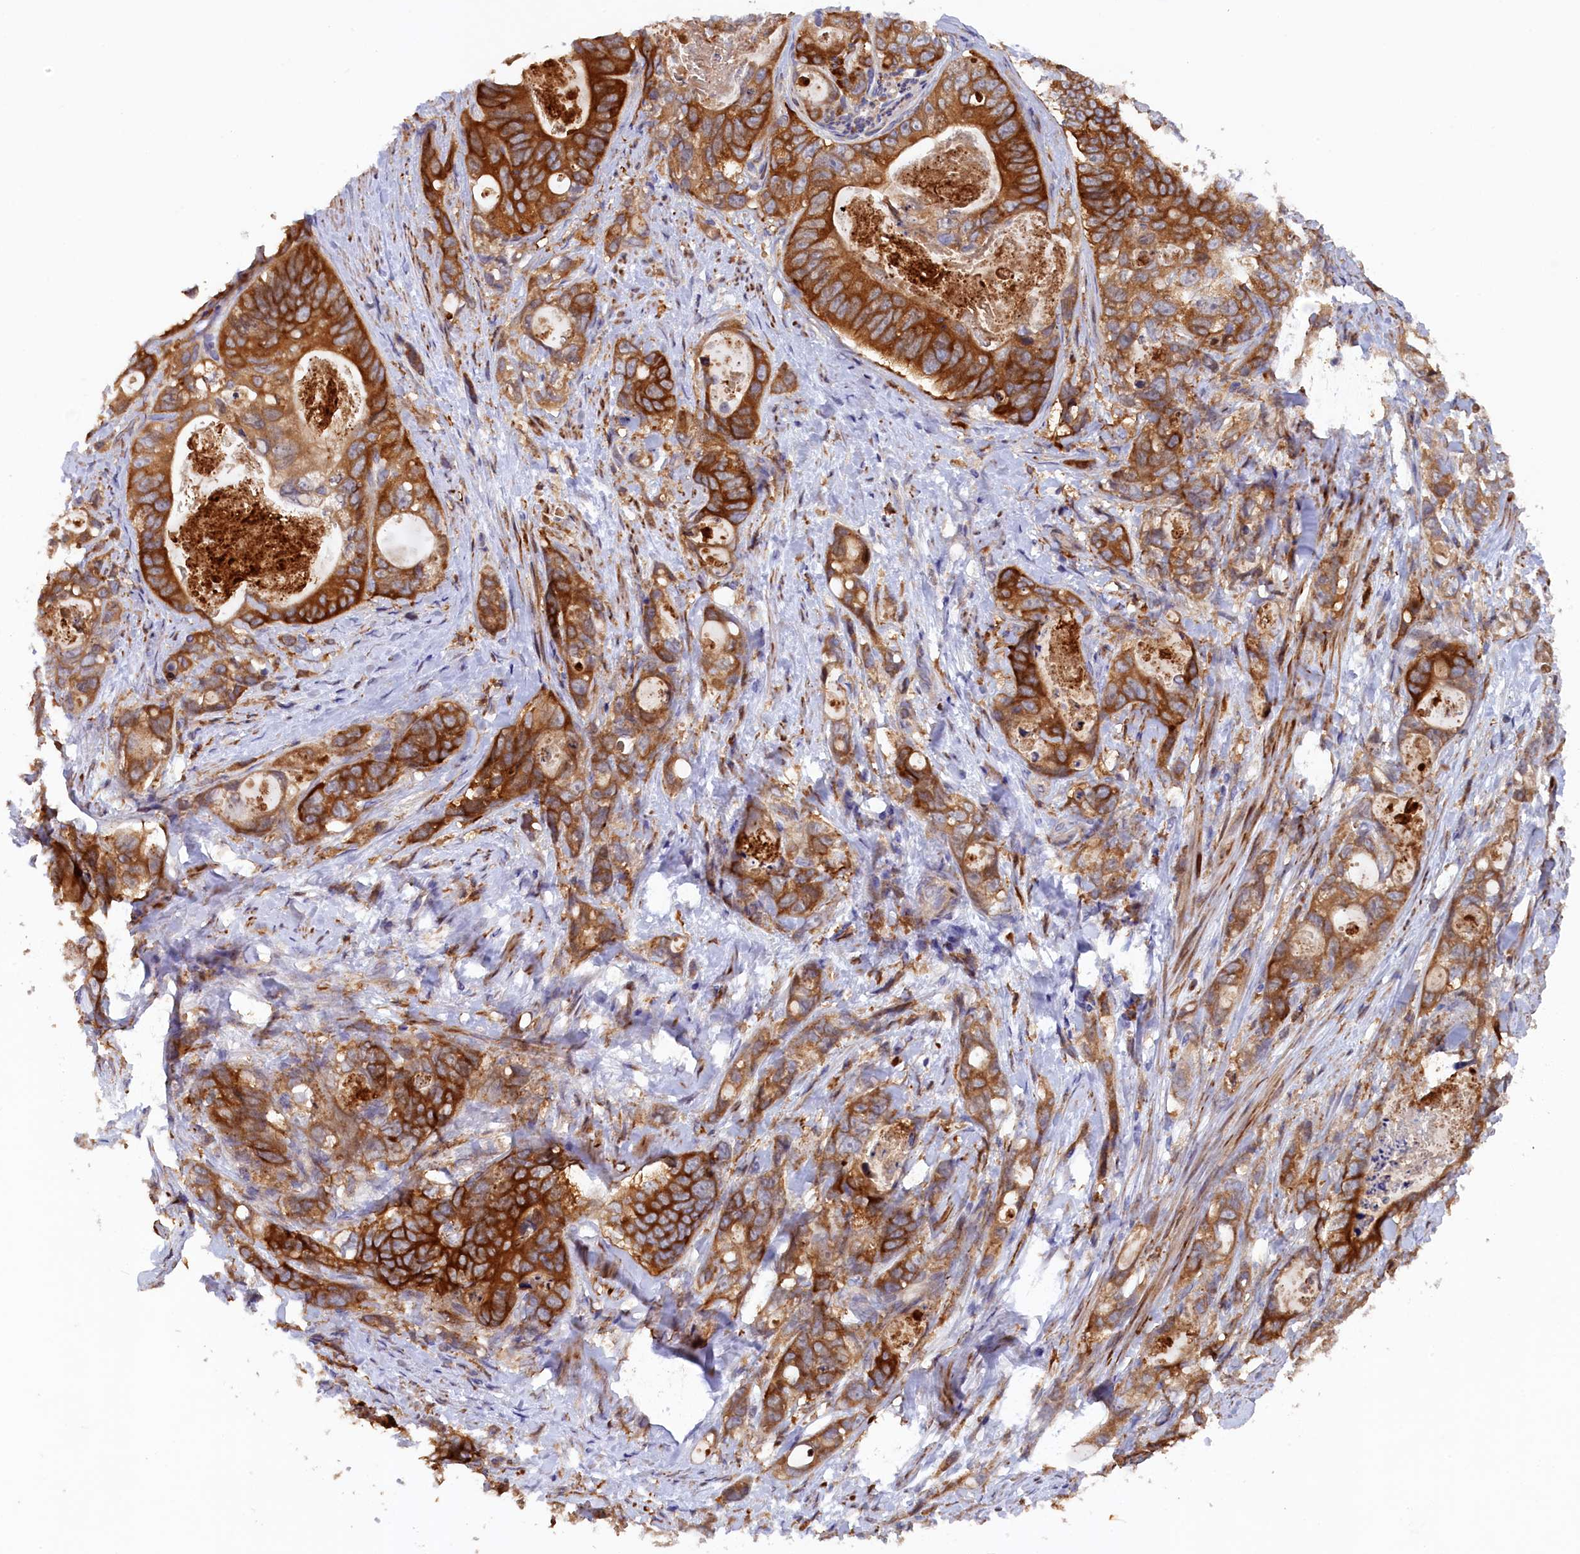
{"staining": {"intensity": "strong", "quantity": ">75%", "location": "cytoplasmic/membranous"}, "tissue": "stomach cancer", "cell_type": "Tumor cells", "image_type": "cancer", "snomed": [{"axis": "morphology", "description": "Normal tissue, NOS"}, {"axis": "morphology", "description": "Adenocarcinoma, NOS"}, {"axis": "topography", "description": "Stomach"}], "caption": "Tumor cells reveal strong cytoplasmic/membranous expression in approximately >75% of cells in stomach cancer (adenocarcinoma).", "gene": "FERMT1", "patient": {"sex": "female", "age": 89}}